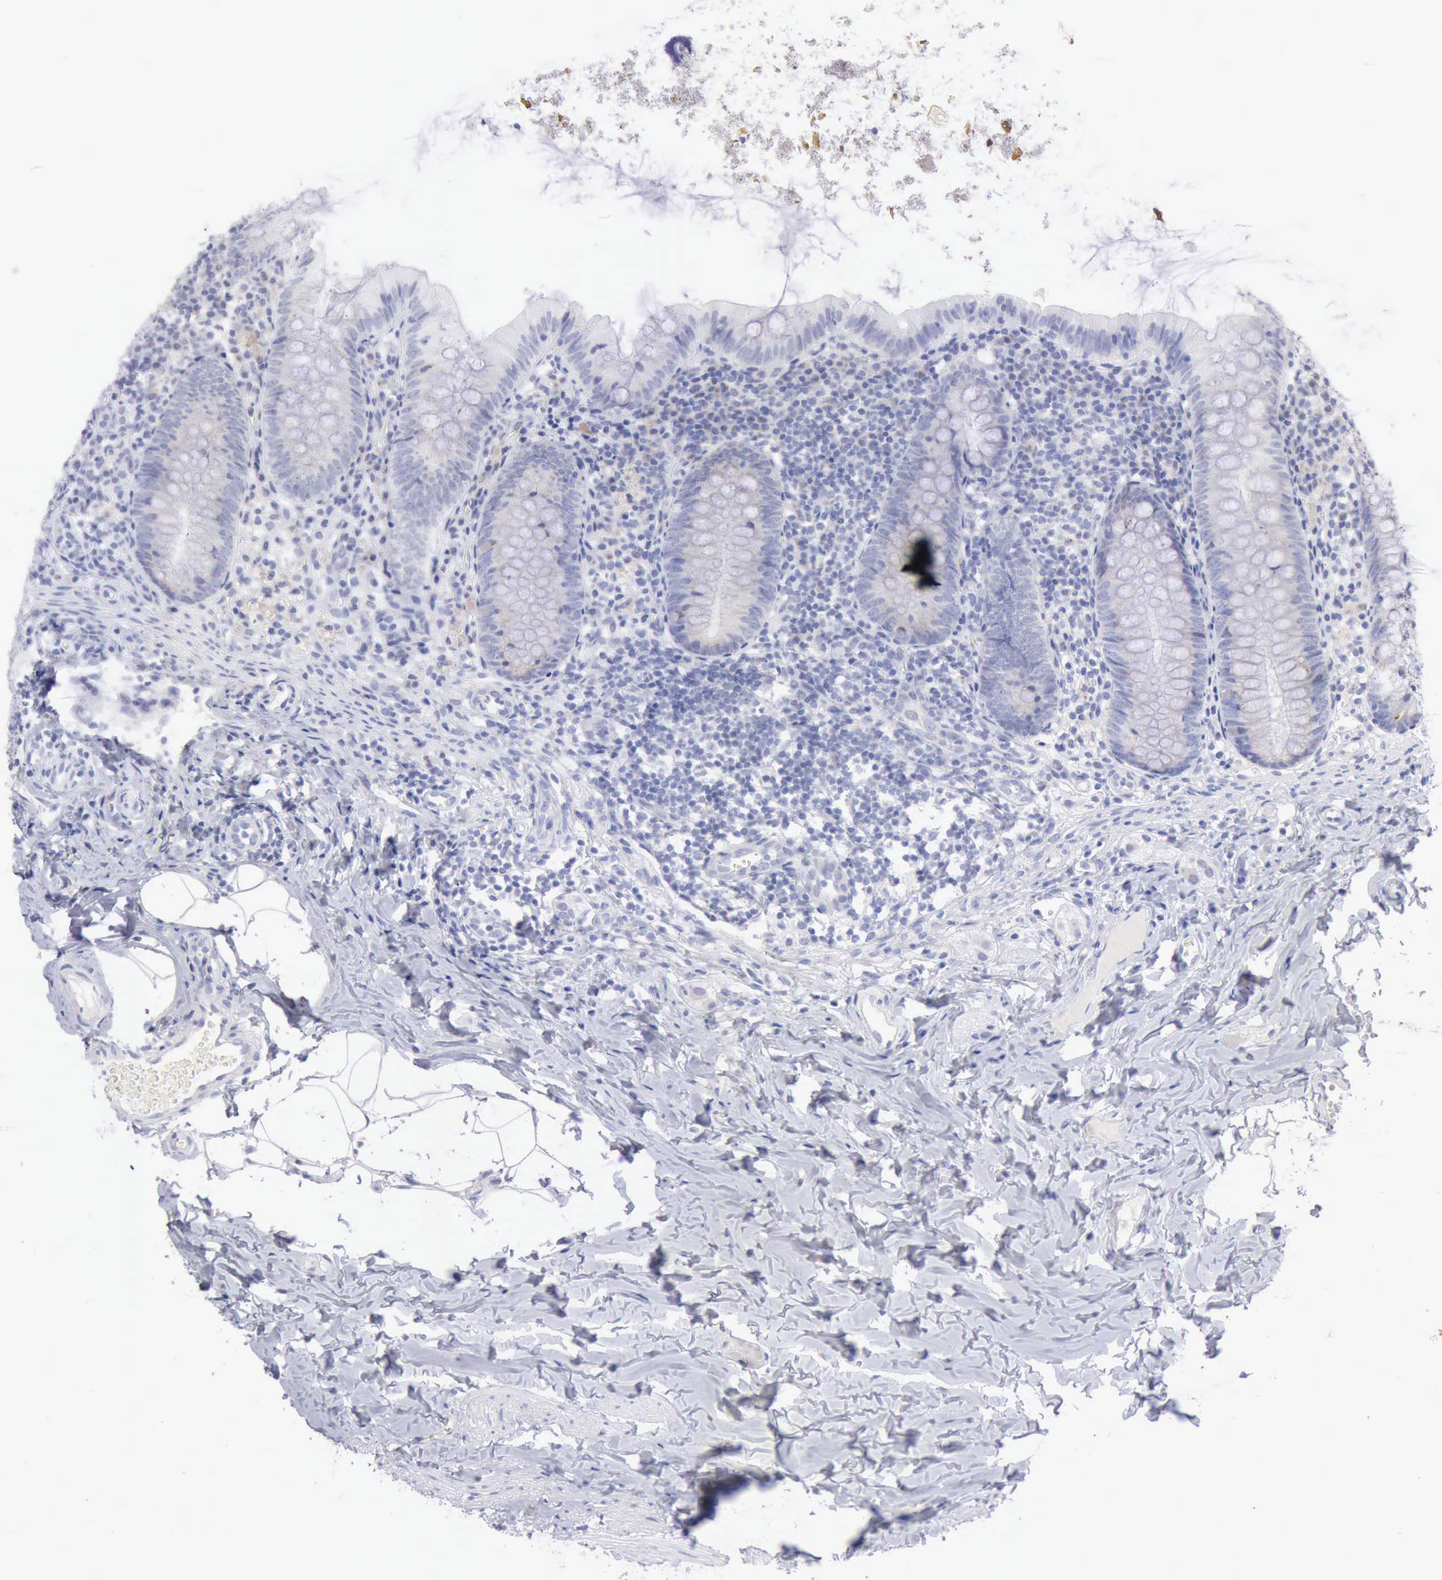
{"staining": {"intensity": "negative", "quantity": "none", "location": "none"}, "tissue": "appendix", "cell_type": "Glandular cells", "image_type": "normal", "snomed": [{"axis": "morphology", "description": "Normal tissue, NOS"}, {"axis": "topography", "description": "Appendix"}], "caption": "Unremarkable appendix was stained to show a protein in brown. There is no significant staining in glandular cells. Brightfield microscopy of immunohistochemistry (IHC) stained with DAB (3,3'-diaminobenzidine) (brown) and hematoxylin (blue), captured at high magnification.", "gene": "ANGEL1", "patient": {"sex": "female", "age": 9}}